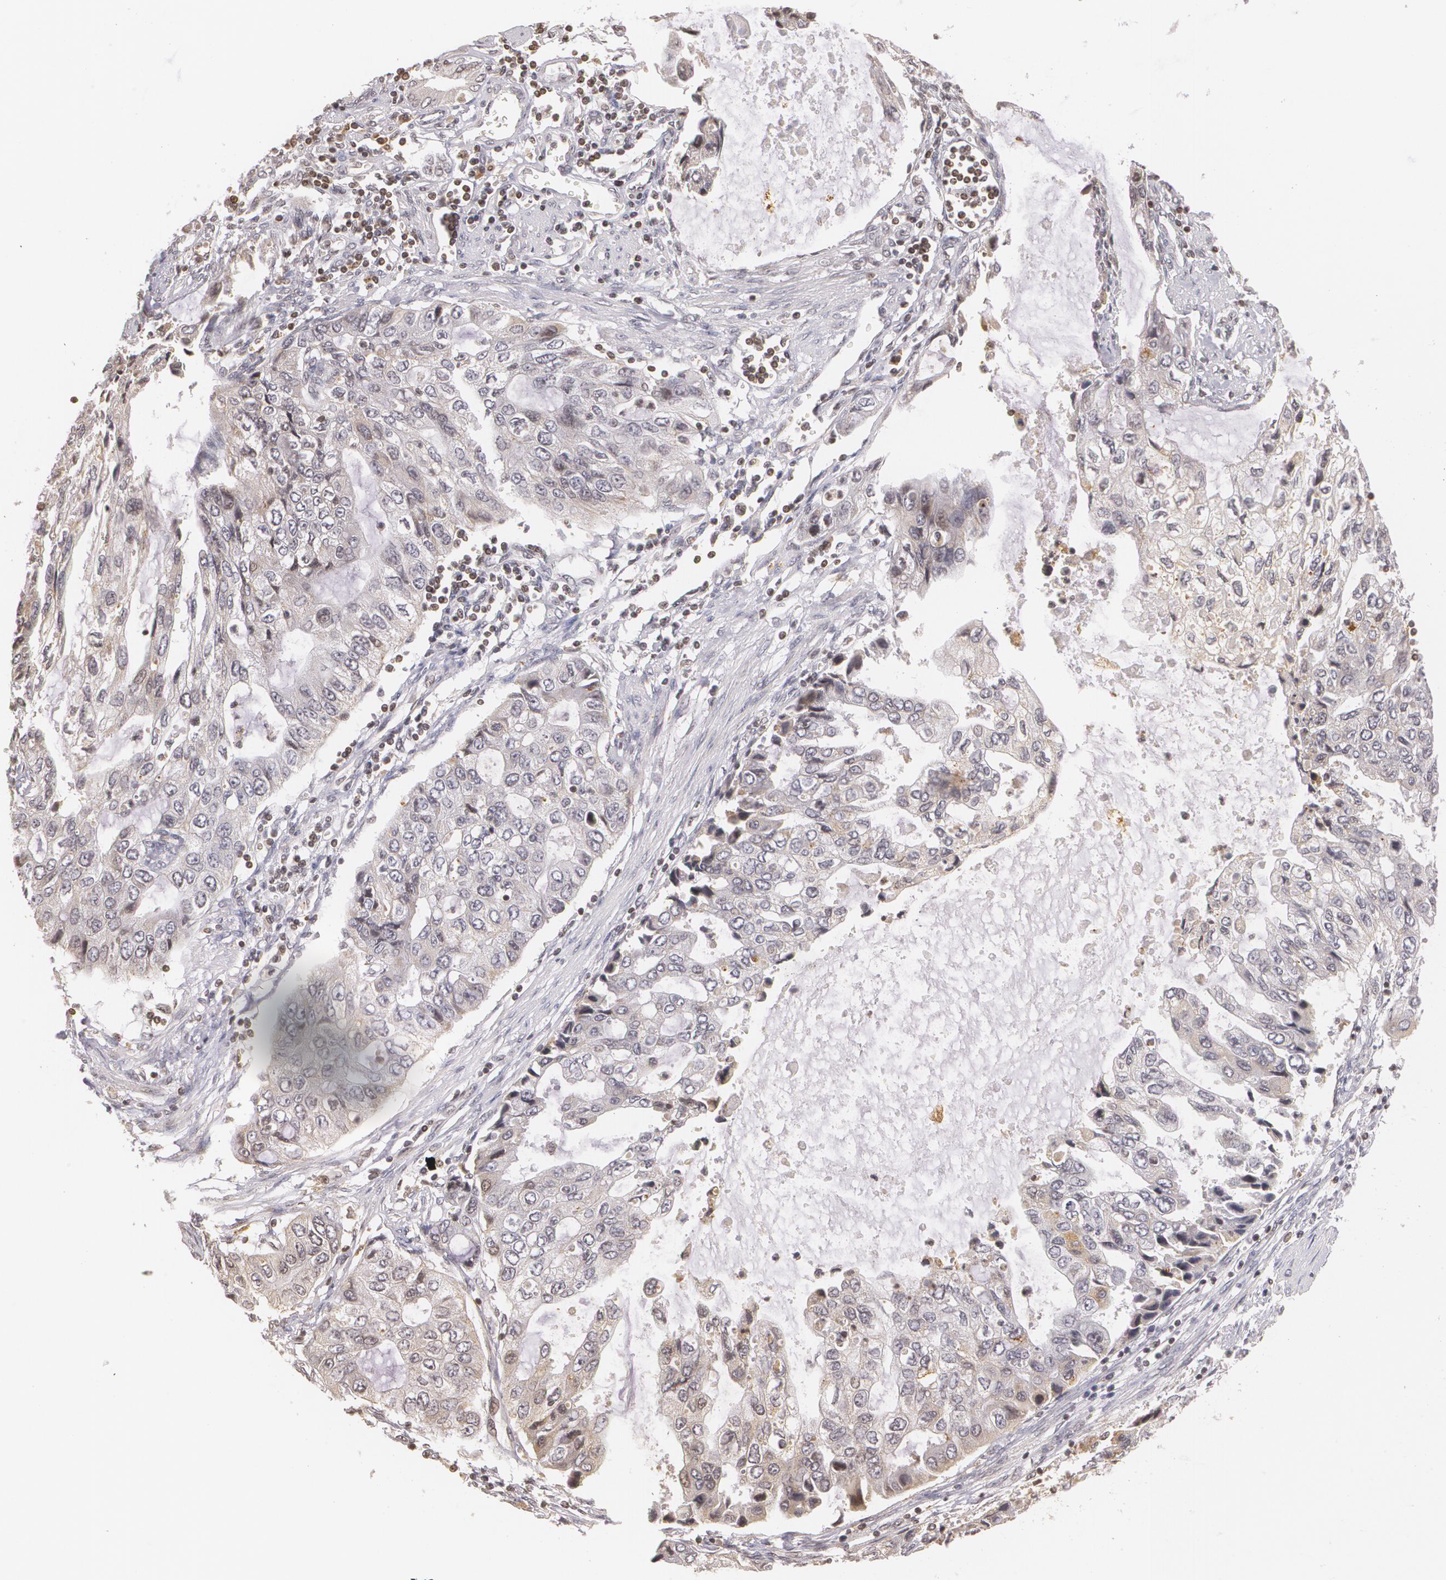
{"staining": {"intensity": "weak", "quantity": "<25%", "location": "cytoplasmic/membranous"}, "tissue": "stomach cancer", "cell_type": "Tumor cells", "image_type": "cancer", "snomed": [{"axis": "morphology", "description": "Adenocarcinoma, NOS"}, {"axis": "topography", "description": "Stomach, upper"}], "caption": "An image of stomach cancer stained for a protein shows no brown staining in tumor cells.", "gene": "VAV3", "patient": {"sex": "female", "age": 52}}